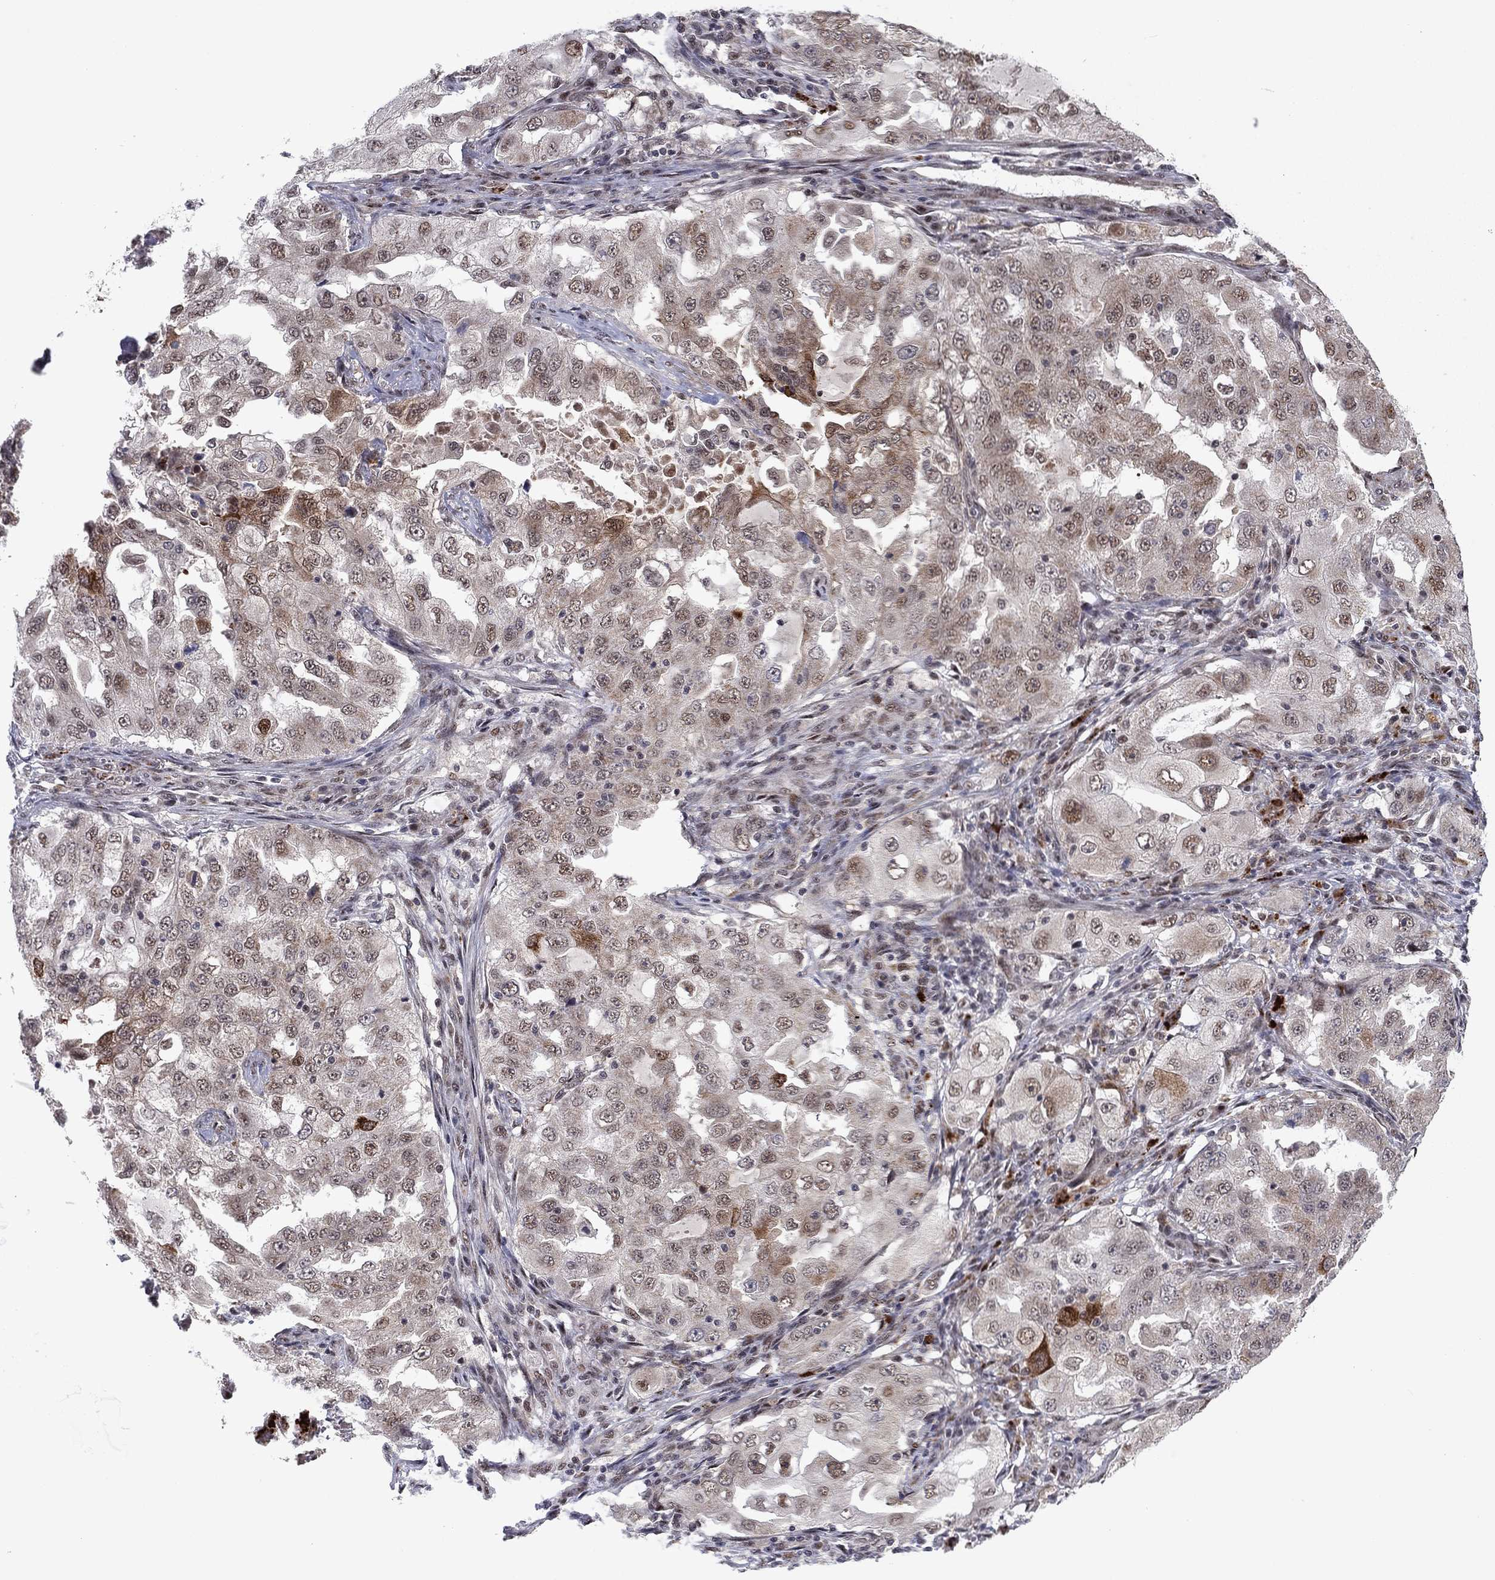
{"staining": {"intensity": "moderate", "quantity": "25%-75%", "location": "cytoplasmic/membranous"}, "tissue": "lung cancer", "cell_type": "Tumor cells", "image_type": "cancer", "snomed": [{"axis": "morphology", "description": "Adenocarcinoma, NOS"}, {"axis": "topography", "description": "Lung"}], "caption": "A photomicrograph of lung adenocarcinoma stained for a protein reveals moderate cytoplasmic/membranous brown staining in tumor cells.", "gene": "ZNF395", "patient": {"sex": "female", "age": 61}}